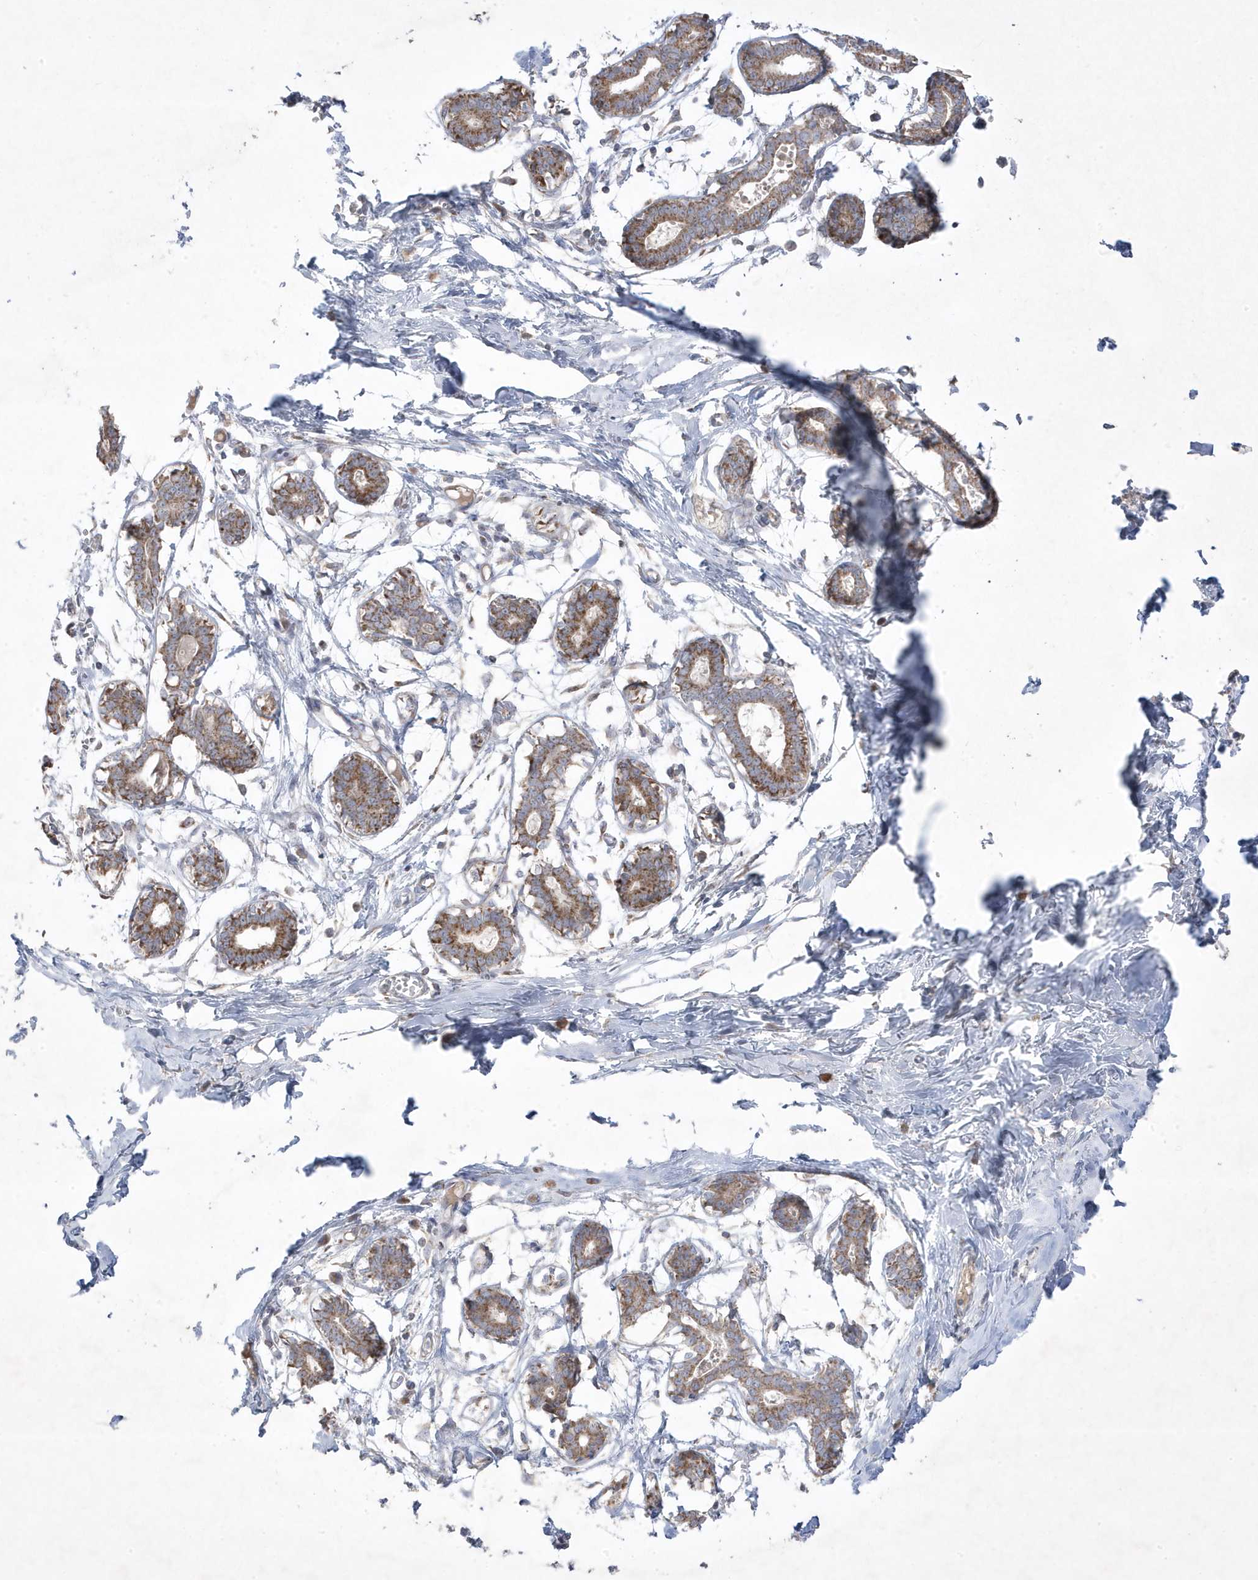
{"staining": {"intensity": "negative", "quantity": "none", "location": "none"}, "tissue": "breast", "cell_type": "Adipocytes", "image_type": "normal", "snomed": [{"axis": "morphology", "description": "Normal tissue, NOS"}, {"axis": "topography", "description": "Breast"}], "caption": "Breast stained for a protein using immunohistochemistry (IHC) demonstrates no expression adipocytes.", "gene": "ADAMTSL3", "patient": {"sex": "female", "age": 27}}